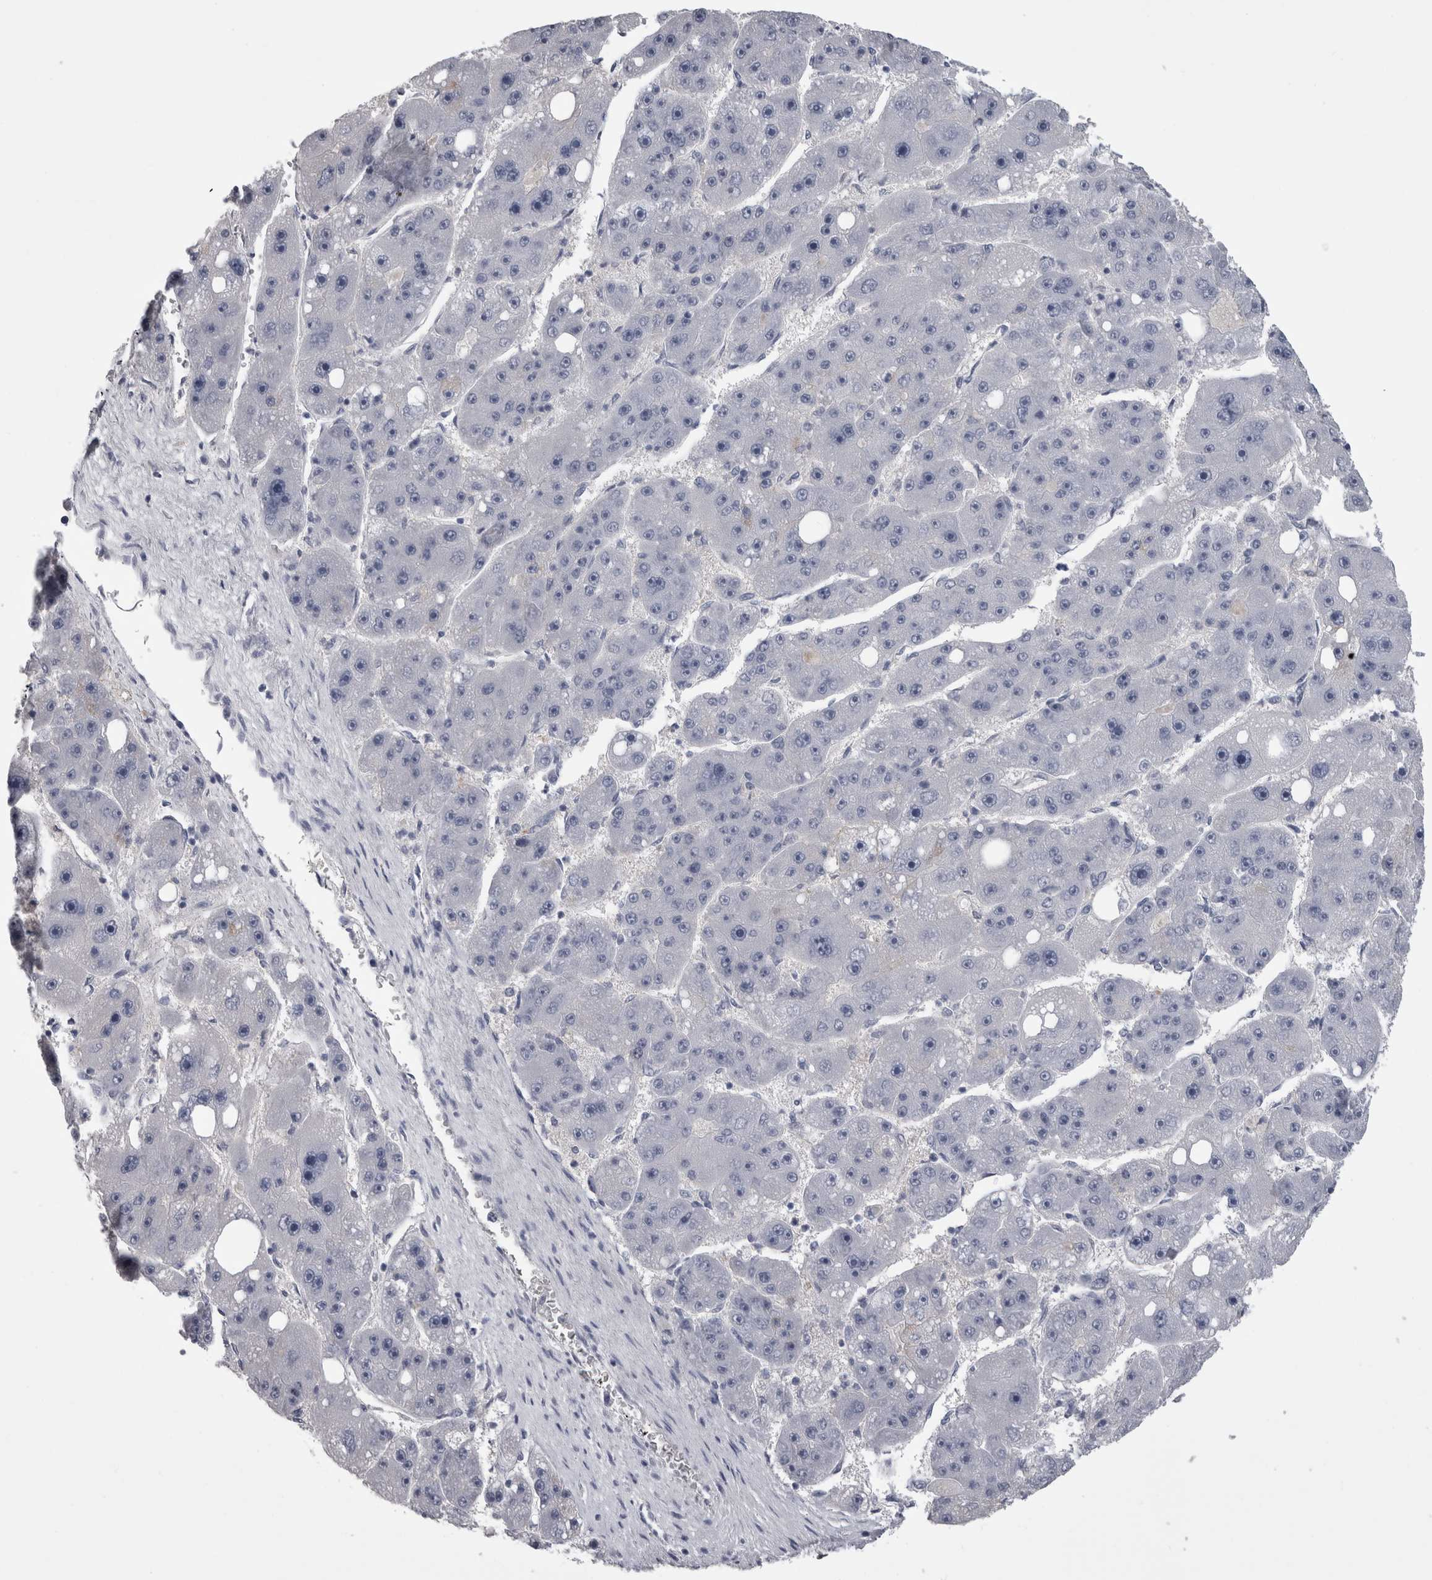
{"staining": {"intensity": "negative", "quantity": "none", "location": "none"}, "tissue": "liver cancer", "cell_type": "Tumor cells", "image_type": "cancer", "snomed": [{"axis": "morphology", "description": "Carcinoma, Hepatocellular, NOS"}, {"axis": "topography", "description": "Liver"}], "caption": "Immunohistochemistry micrograph of human hepatocellular carcinoma (liver) stained for a protein (brown), which shows no expression in tumor cells.", "gene": "AFMID", "patient": {"sex": "female", "age": 61}}